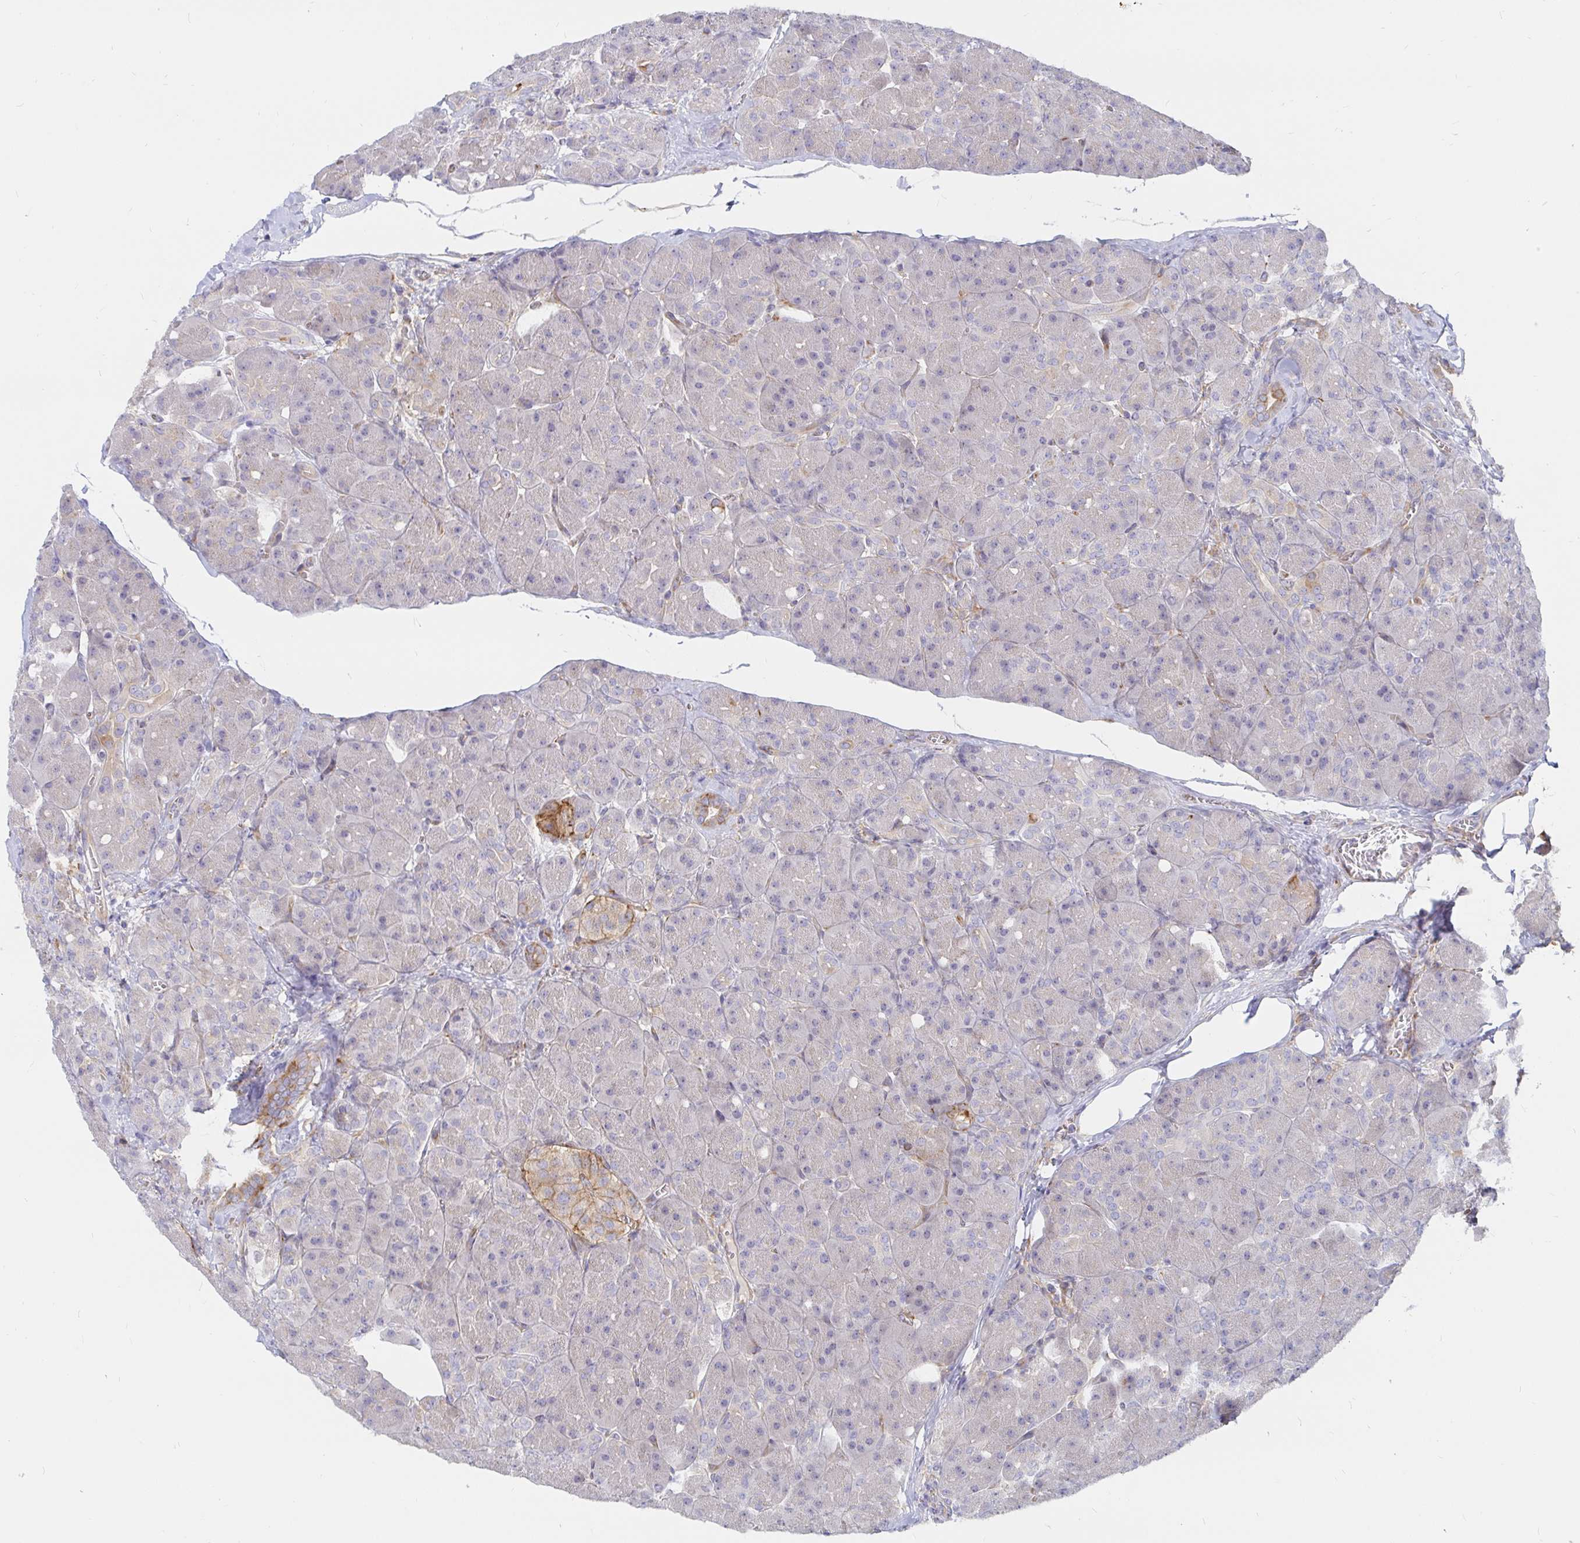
{"staining": {"intensity": "negative", "quantity": "none", "location": "none"}, "tissue": "pancreas", "cell_type": "Exocrine glandular cells", "image_type": "normal", "snomed": [{"axis": "morphology", "description": "Normal tissue, NOS"}, {"axis": "topography", "description": "Pancreas"}], "caption": "Immunohistochemistry (IHC) of benign human pancreas shows no positivity in exocrine glandular cells. (DAB IHC visualized using brightfield microscopy, high magnification).", "gene": "KCTD19", "patient": {"sex": "male", "age": 55}}